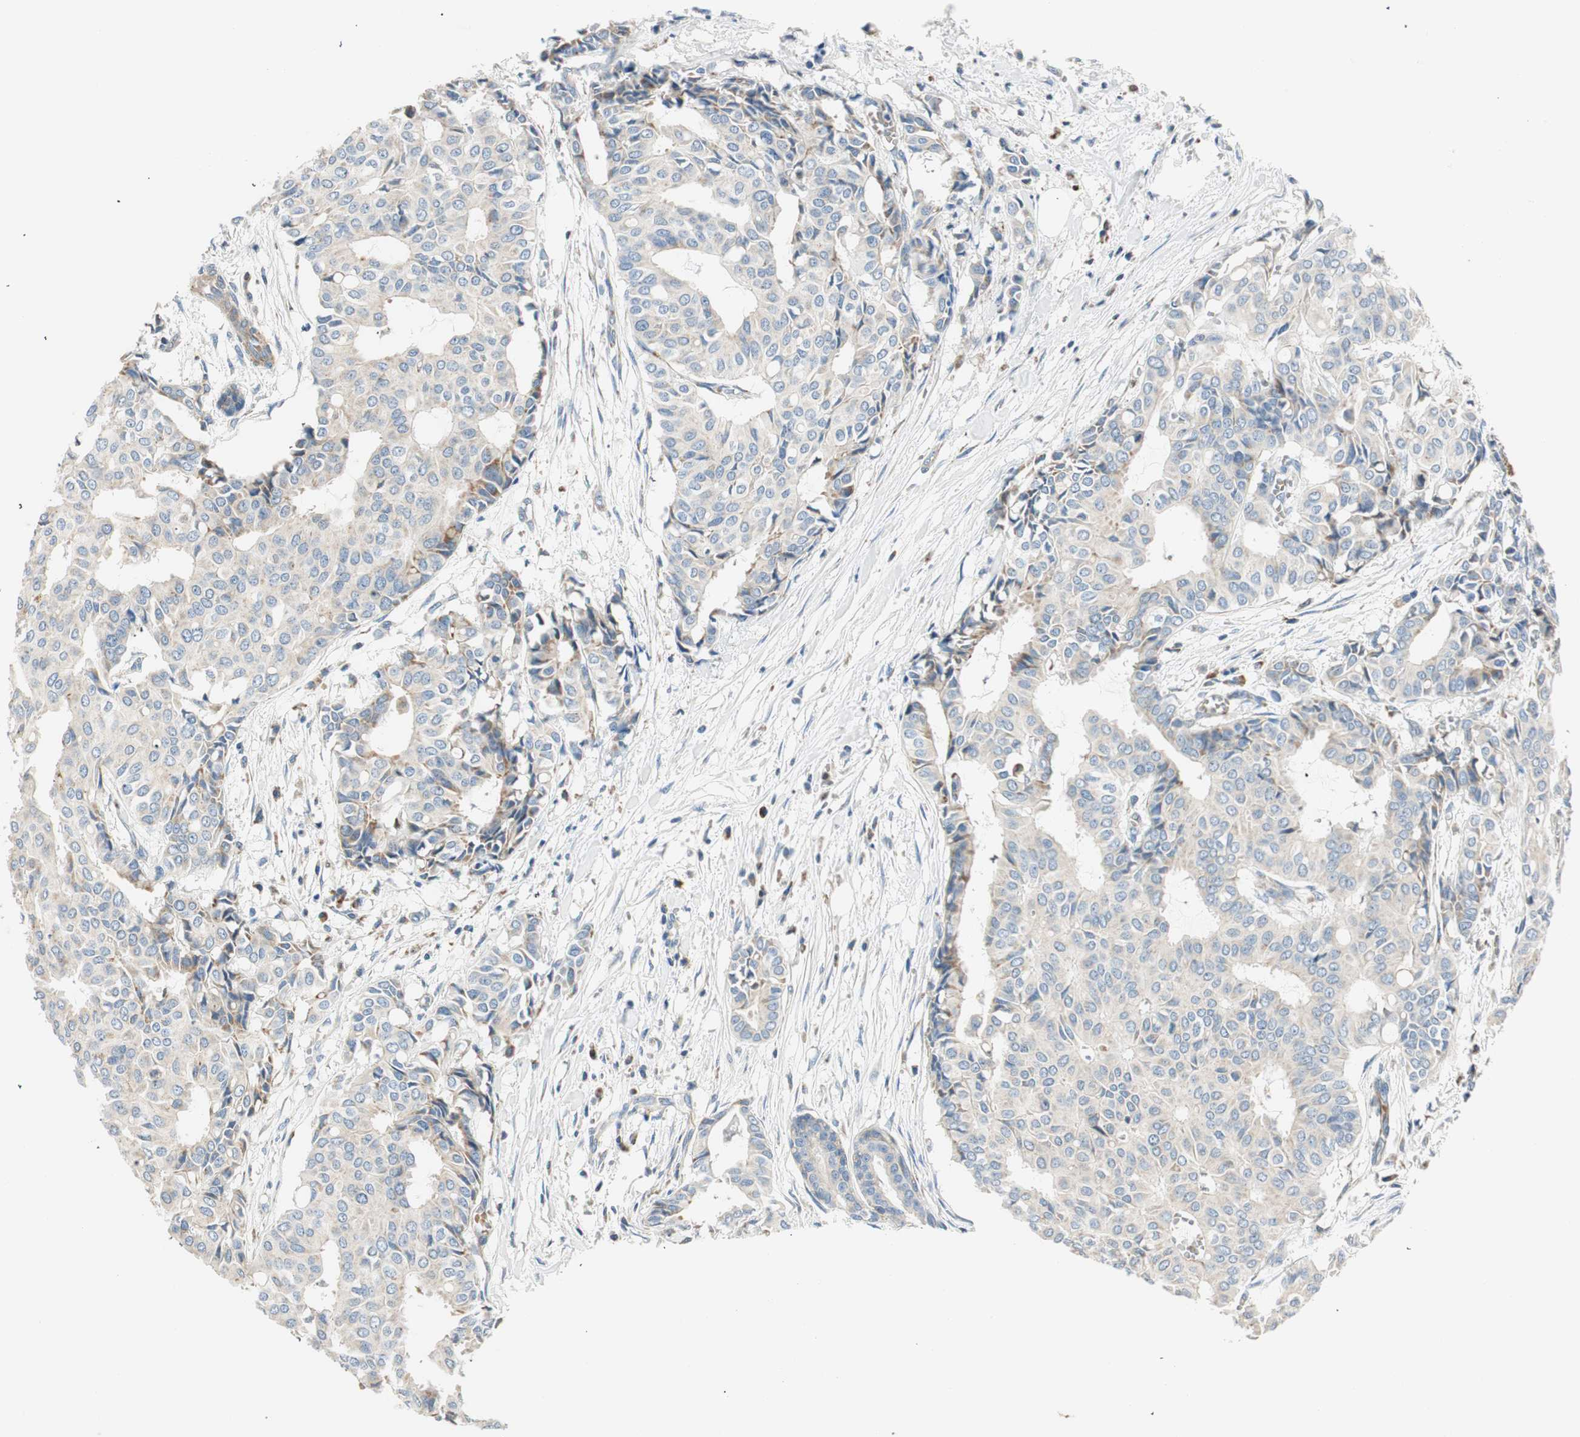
{"staining": {"intensity": "weak", "quantity": "25%-75%", "location": "cytoplasmic/membranous"}, "tissue": "head and neck cancer", "cell_type": "Tumor cells", "image_type": "cancer", "snomed": [{"axis": "morphology", "description": "Adenocarcinoma, NOS"}, {"axis": "topography", "description": "Salivary gland"}, {"axis": "topography", "description": "Head-Neck"}], "caption": "Immunohistochemical staining of human head and neck adenocarcinoma demonstrates low levels of weak cytoplasmic/membranous positivity in about 25%-75% of tumor cells.", "gene": "RORB", "patient": {"sex": "female", "age": 59}}